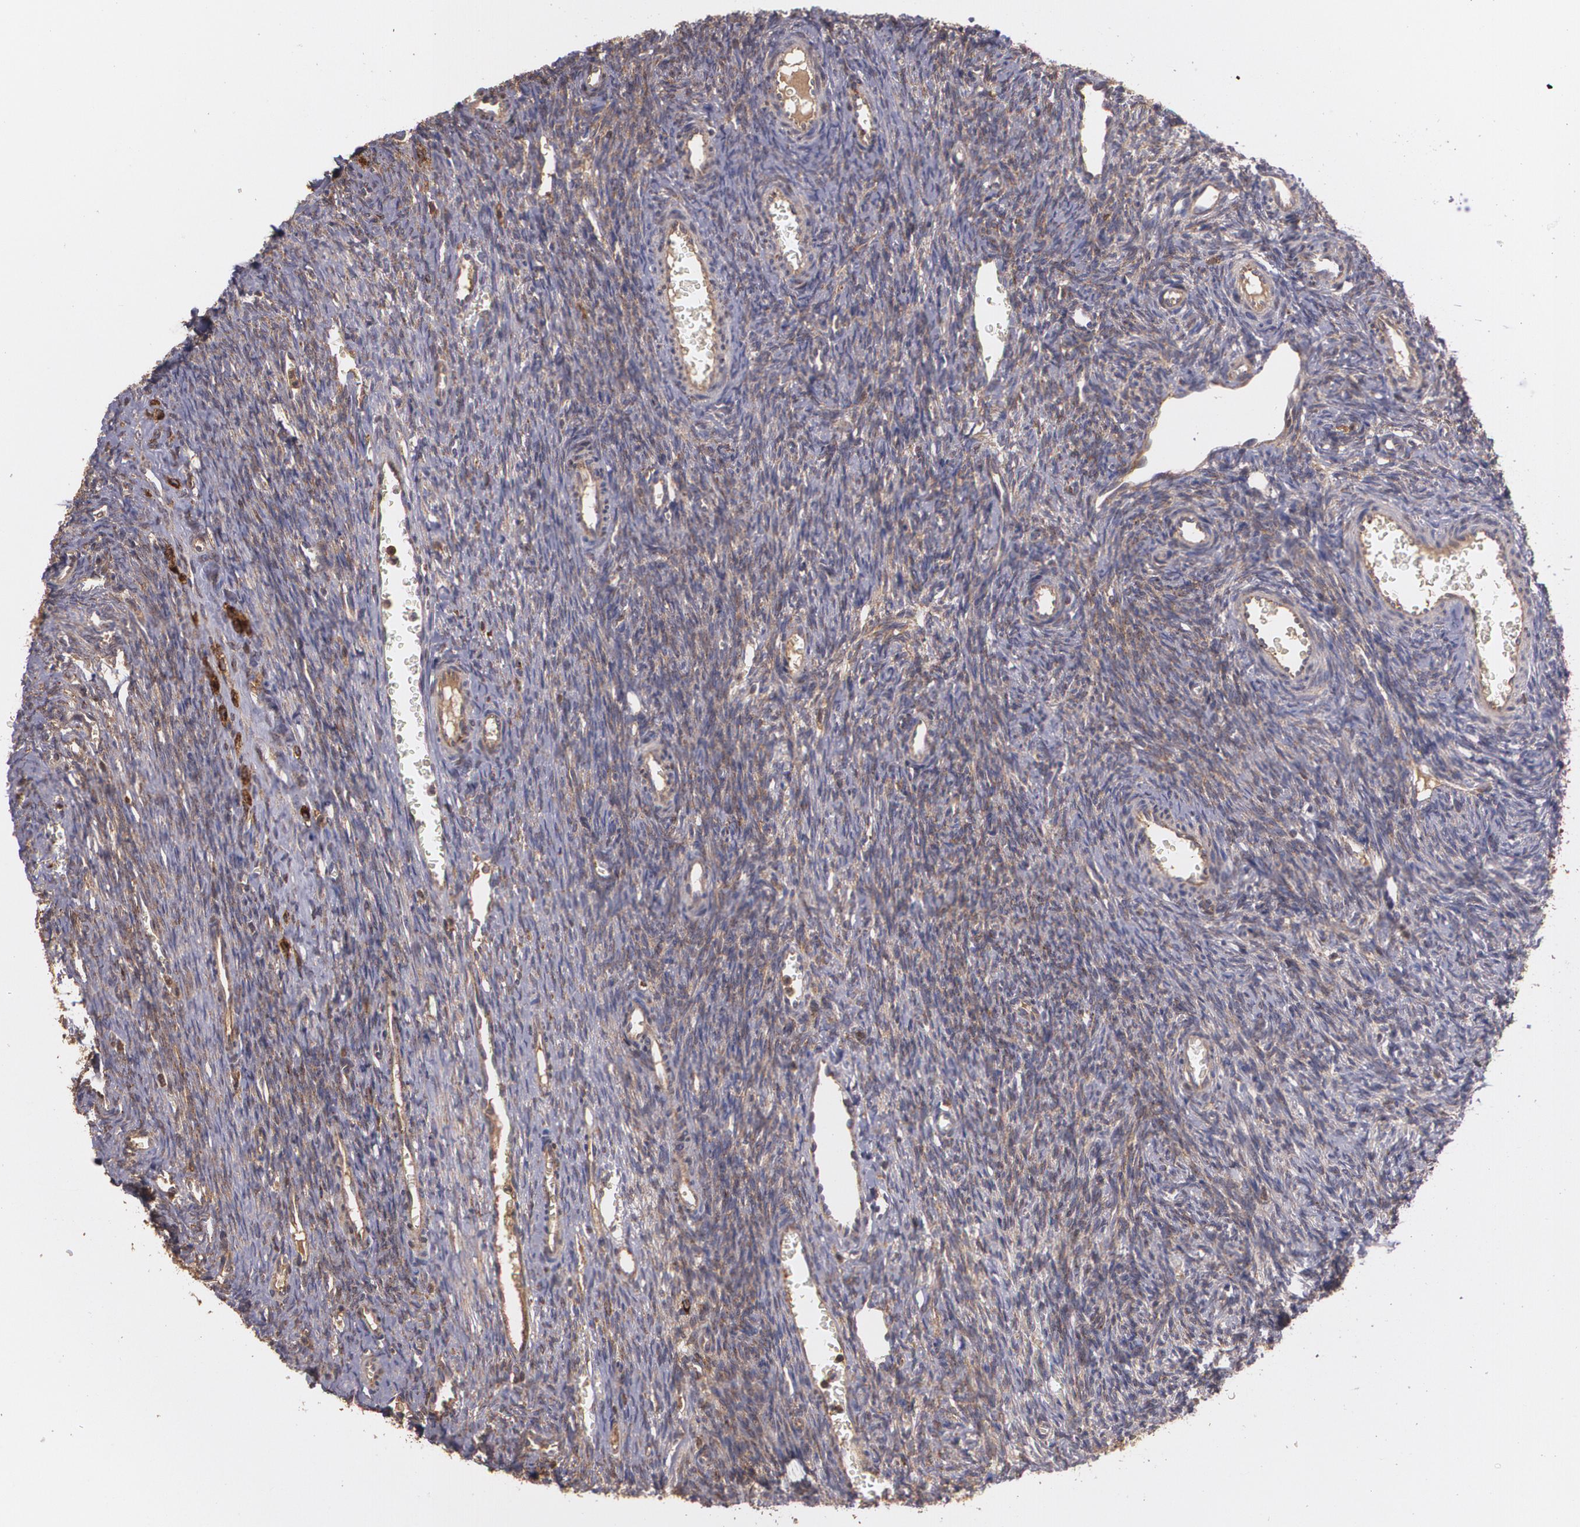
{"staining": {"intensity": "moderate", "quantity": ">75%", "location": "cytoplasmic/membranous"}, "tissue": "ovary", "cell_type": "Ovarian stroma cells", "image_type": "normal", "snomed": [{"axis": "morphology", "description": "Normal tissue, NOS"}, {"axis": "topography", "description": "Ovary"}], "caption": "Ovarian stroma cells display medium levels of moderate cytoplasmic/membranous positivity in approximately >75% of cells in unremarkable human ovary.", "gene": "ECE1", "patient": {"sex": "female", "age": 39}}